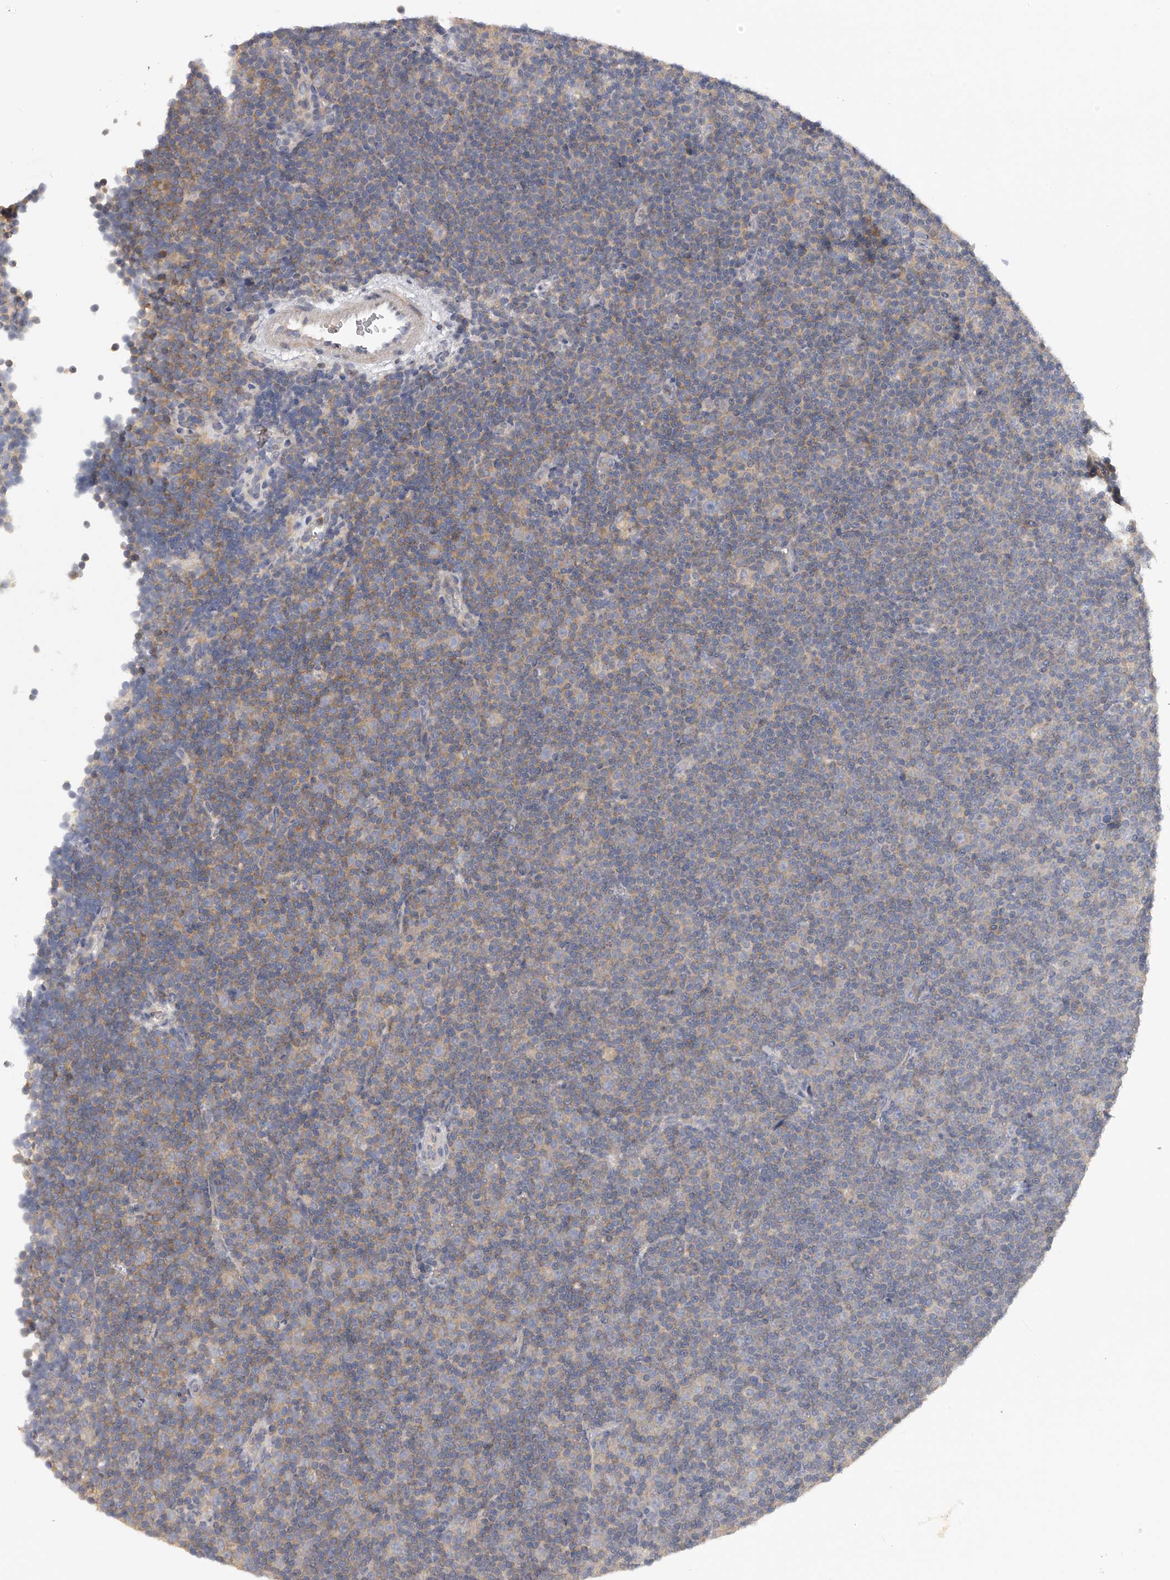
{"staining": {"intensity": "negative", "quantity": "none", "location": "none"}, "tissue": "lymphoma", "cell_type": "Tumor cells", "image_type": "cancer", "snomed": [{"axis": "morphology", "description": "Malignant lymphoma, non-Hodgkin's type, Low grade"}, {"axis": "topography", "description": "Lymph node"}], "caption": "Tumor cells are negative for protein expression in human low-grade malignant lymphoma, non-Hodgkin's type.", "gene": "TNN", "patient": {"sex": "female", "age": 67}}